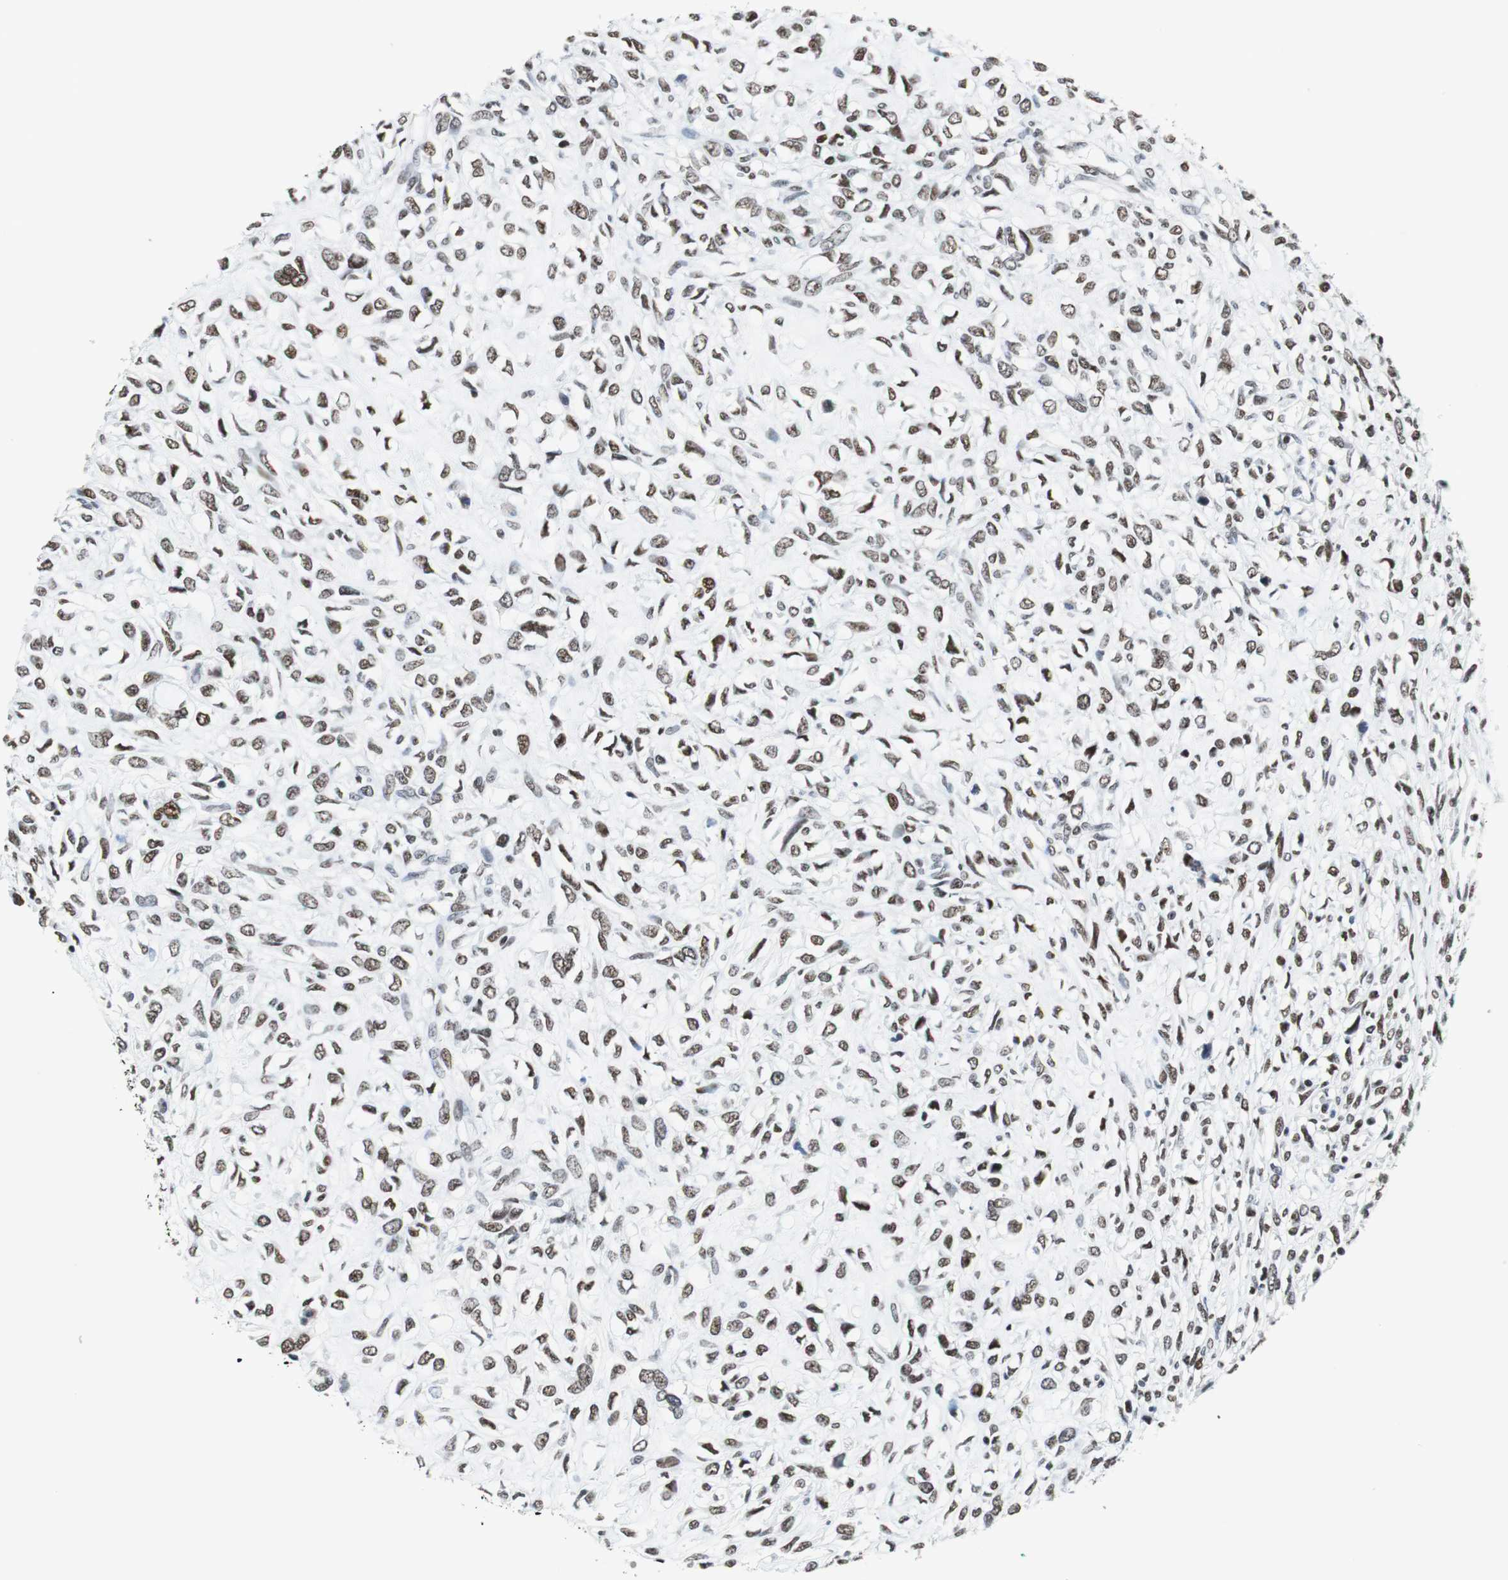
{"staining": {"intensity": "weak", "quantity": "25%-75%", "location": "nuclear"}, "tissue": "head and neck cancer", "cell_type": "Tumor cells", "image_type": "cancer", "snomed": [{"axis": "morphology", "description": "Necrosis, NOS"}, {"axis": "morphology", "description": "Neoplasm, malignant, NOS"}, {"axis": "topography", "description": "Salivary gland"}, {"axis": "topography", "description": "Head-Neck"}], "caption": "This is an image of immunohistochemistry (IHC) staining of head and neck cancer, which shows weak expression in the nuclear of tumor cells.", "gene": "HDAC3", "patient": {"sex": "male", "age": 43}}